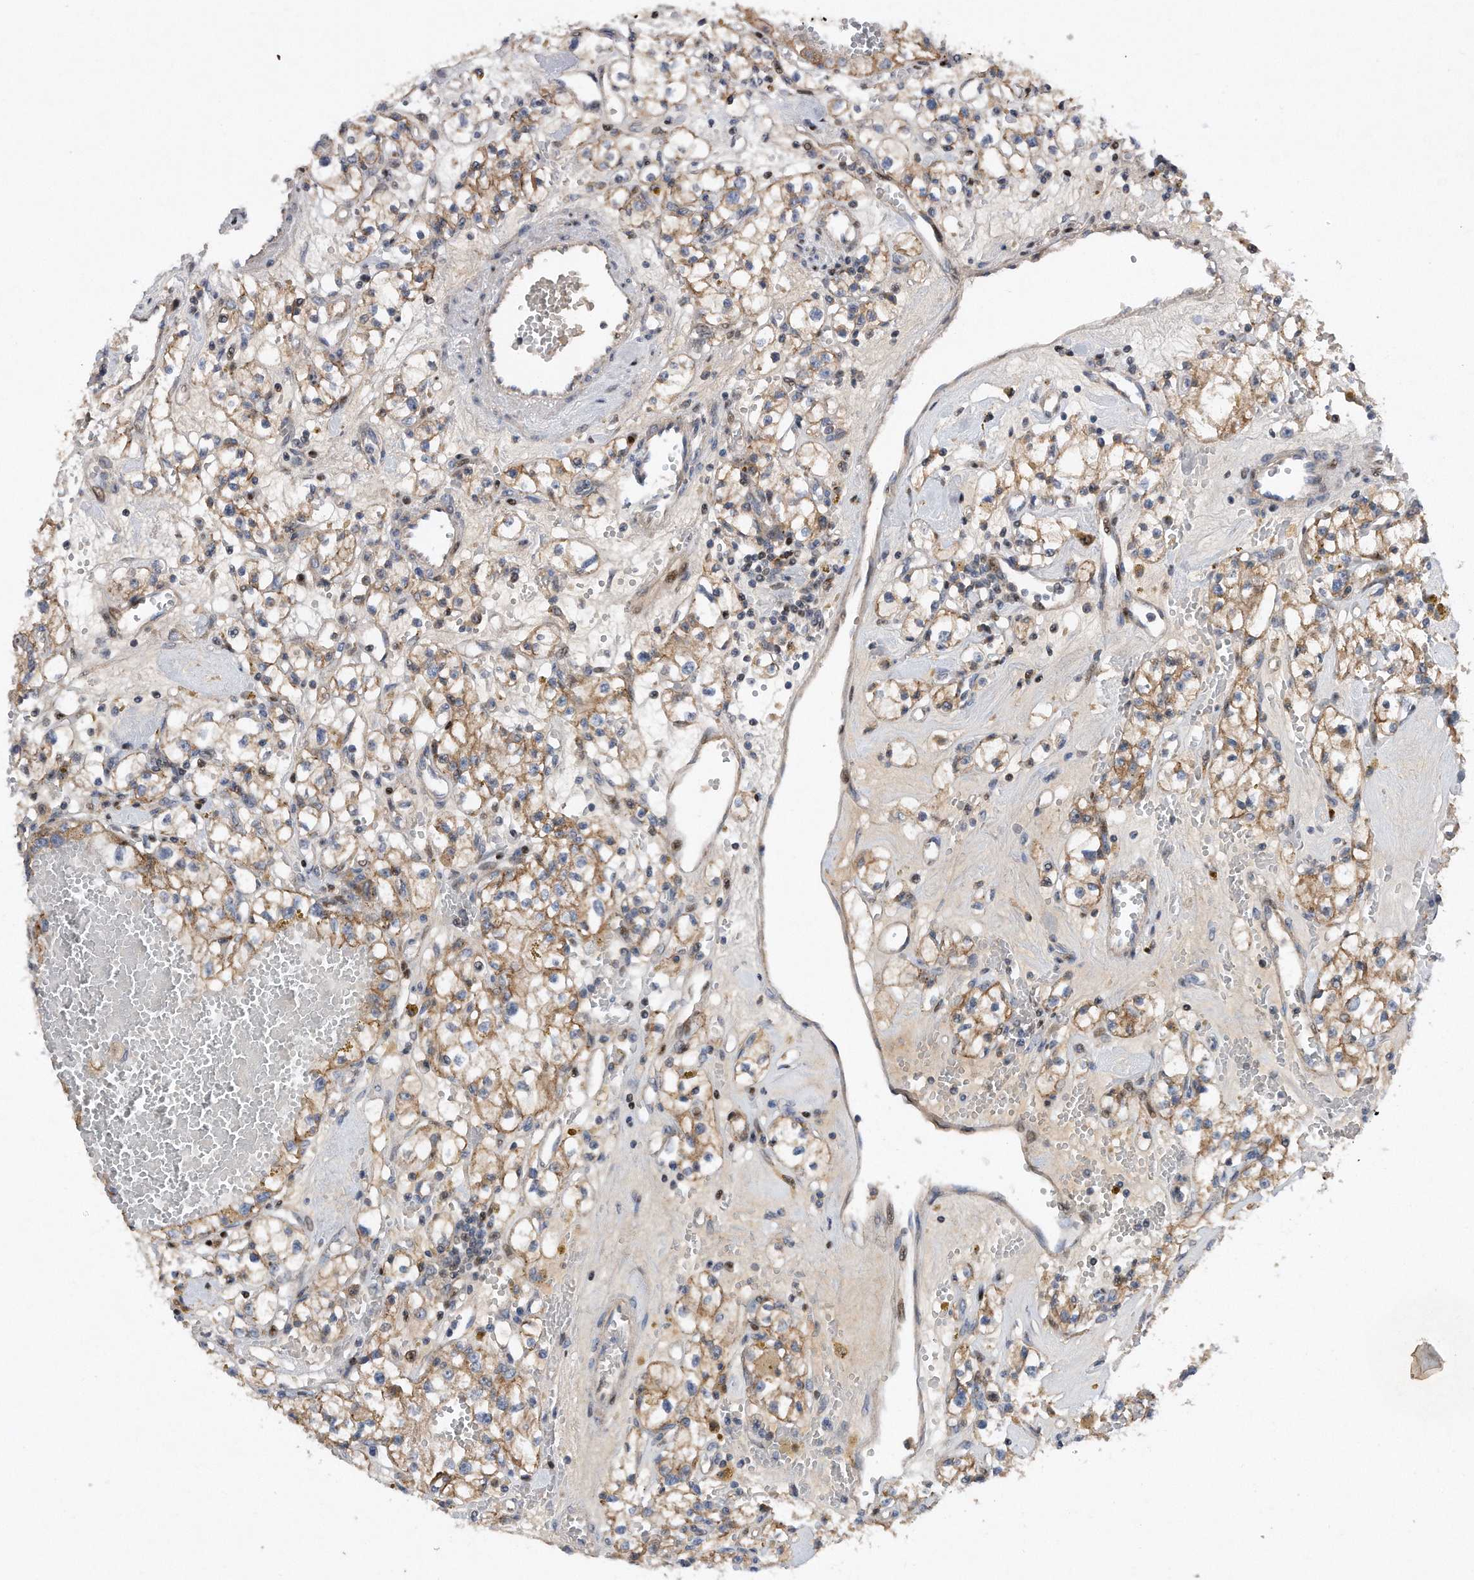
{"staining": {"intensity": "weak", "quantity": "<25%", "location": "cytoplasmic/membranous"}, "tissue": "renal cancer", "cell_type": "Tumor cells", "image_type": "cancer", "snomed": [{"axis": "morphology", "description": "Adenocarcinoma, NOS"}, {"axis": "topography", "description": "Kidney"}], "caption": "The immunohistochemistry histopathology image has no significant positivity in tumor cells of adenocarcinoma (renal) tissue.", "gene": "CDH12", "patient": {"sex": "male", "age": 56}}